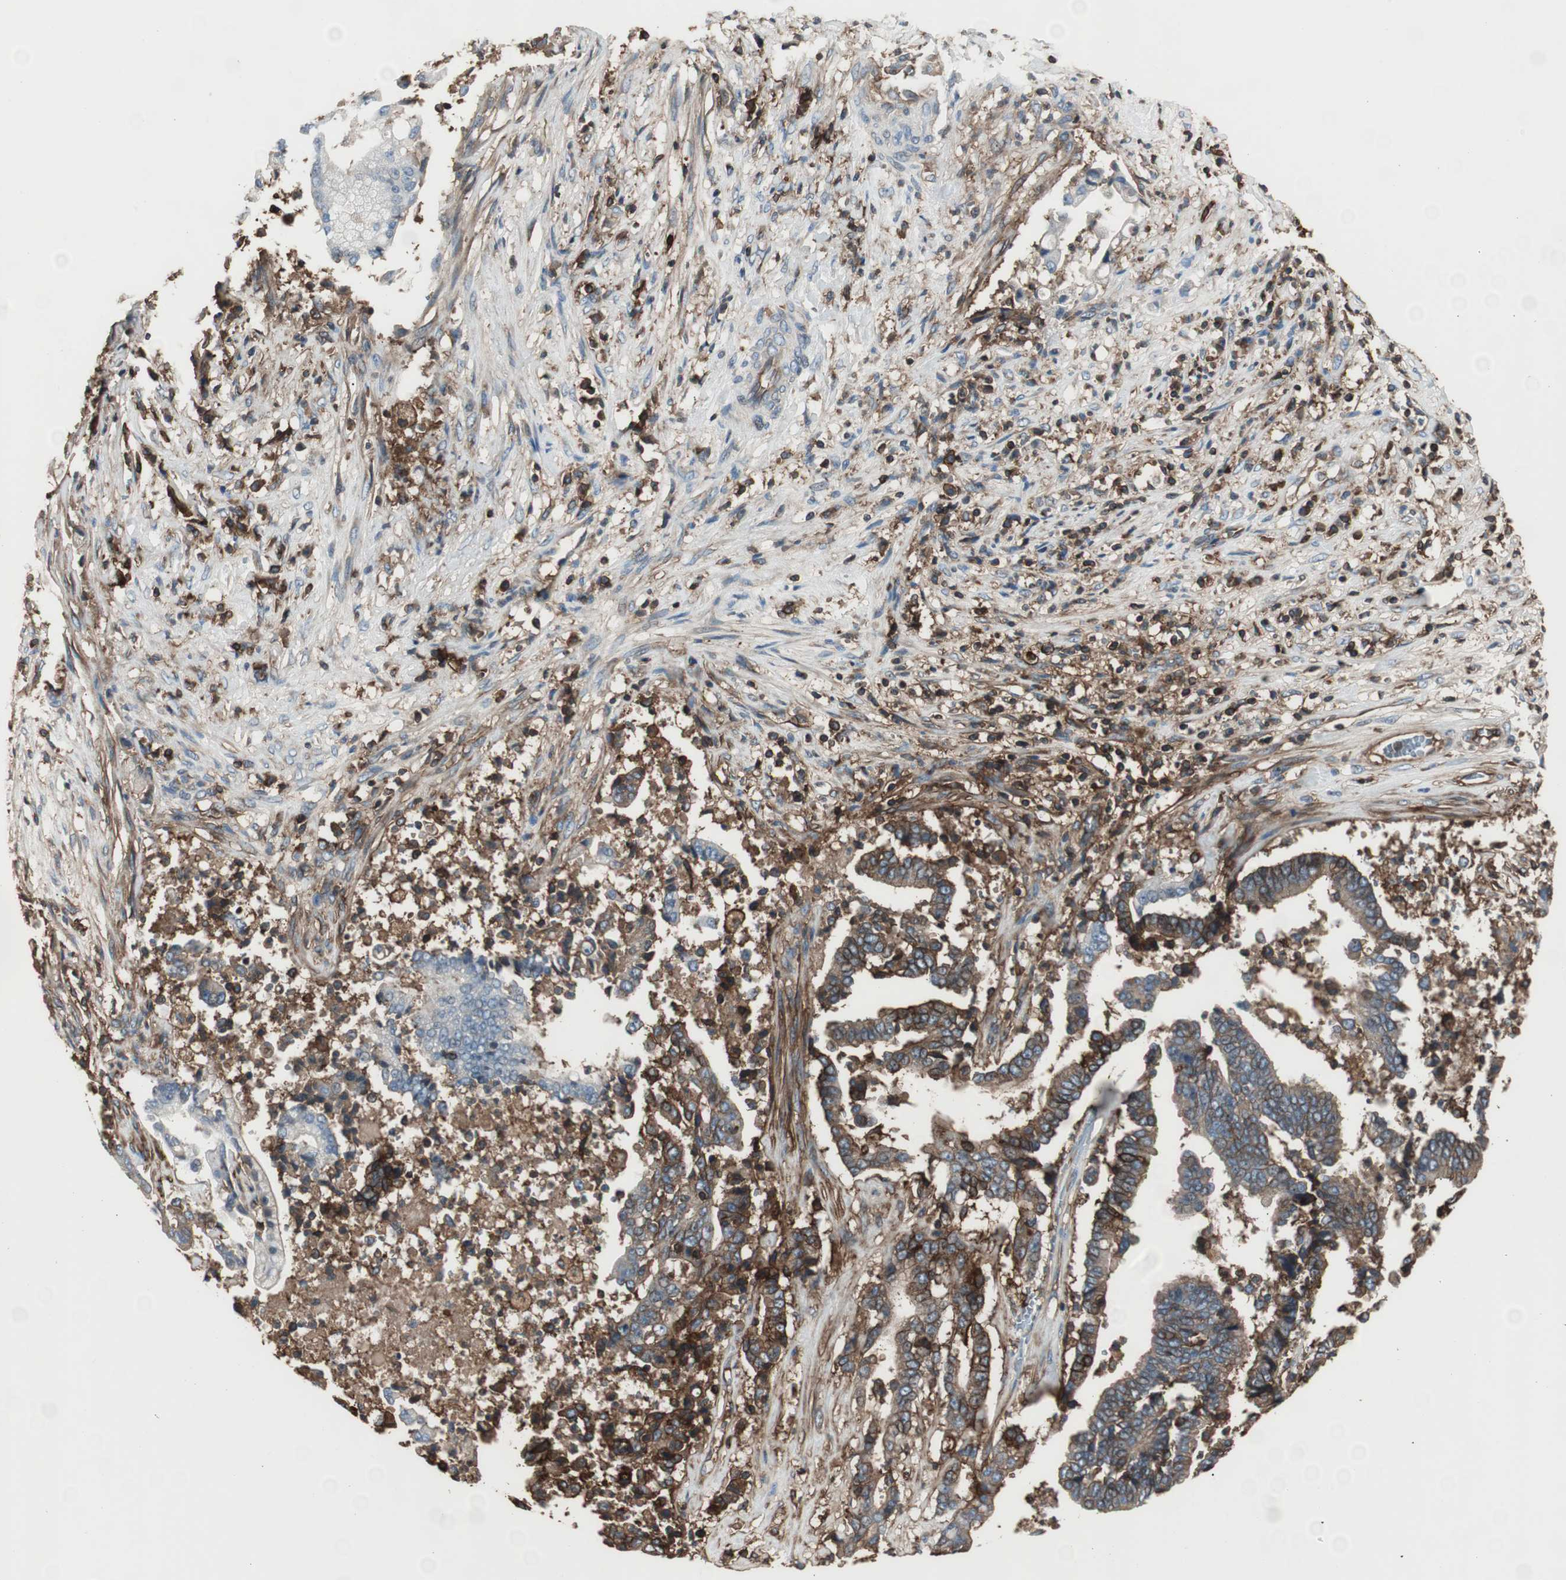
{"staining": {"intensity": "strong", "quantity": "25%-75%", "location": "cytoplasmic/membranous"}, "tissue": "liver cancer", "cell_type": "Tumor cells", "image_type": "cancer", "snomed": [{"axis": "morphology", "description": "Cholangiocarcinoma"}, {"axis": "topography", "description": "Liver"}], "caption": "This is an image of IHC staining of liver cholangiocarcinoma, which shows strong expression in the cytoplasmic/membranous of tumor cells.", "gene": "B2M", "patient": {"sex": "male", "age": 57}}